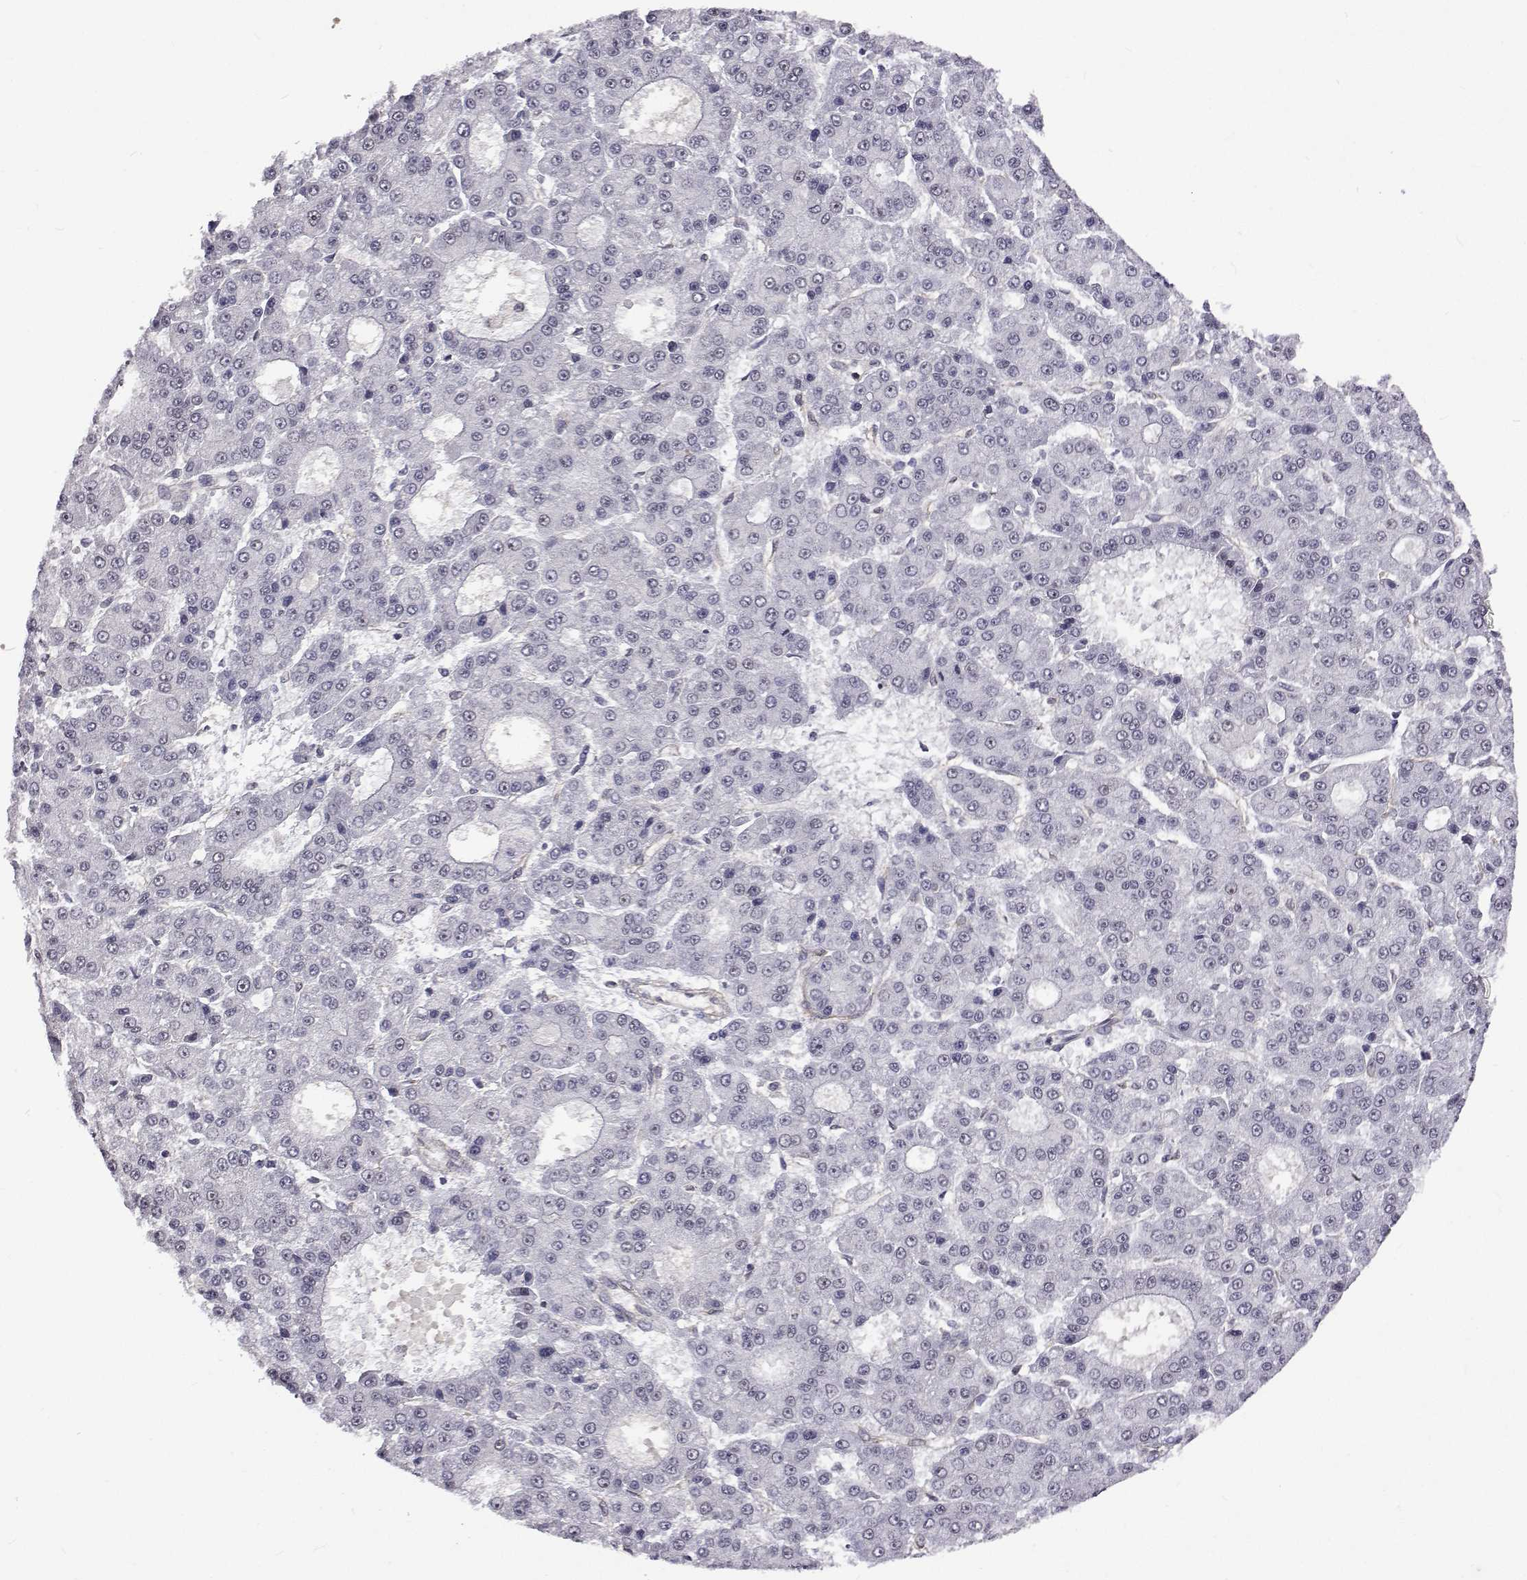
{"staining": {"intensity": "negative", "quantity": "none", "location": "none"}, "tissue": "liver cancer", "cell_type": "Tumor cells", "image_type": "cancer", "snomed": [{"axis": "morphology", "description": "Carcinoma, Hepatocellular, NOS"}, {"axis": "topography", "description": "Liver"}], "caption": "IHC of liver hepatocellular carcinoma reveals no positivity in tumor cells. Nuclei are stained in blue.", "gene": "NHP2", "patient": {"sex": "male", "age": 70}}